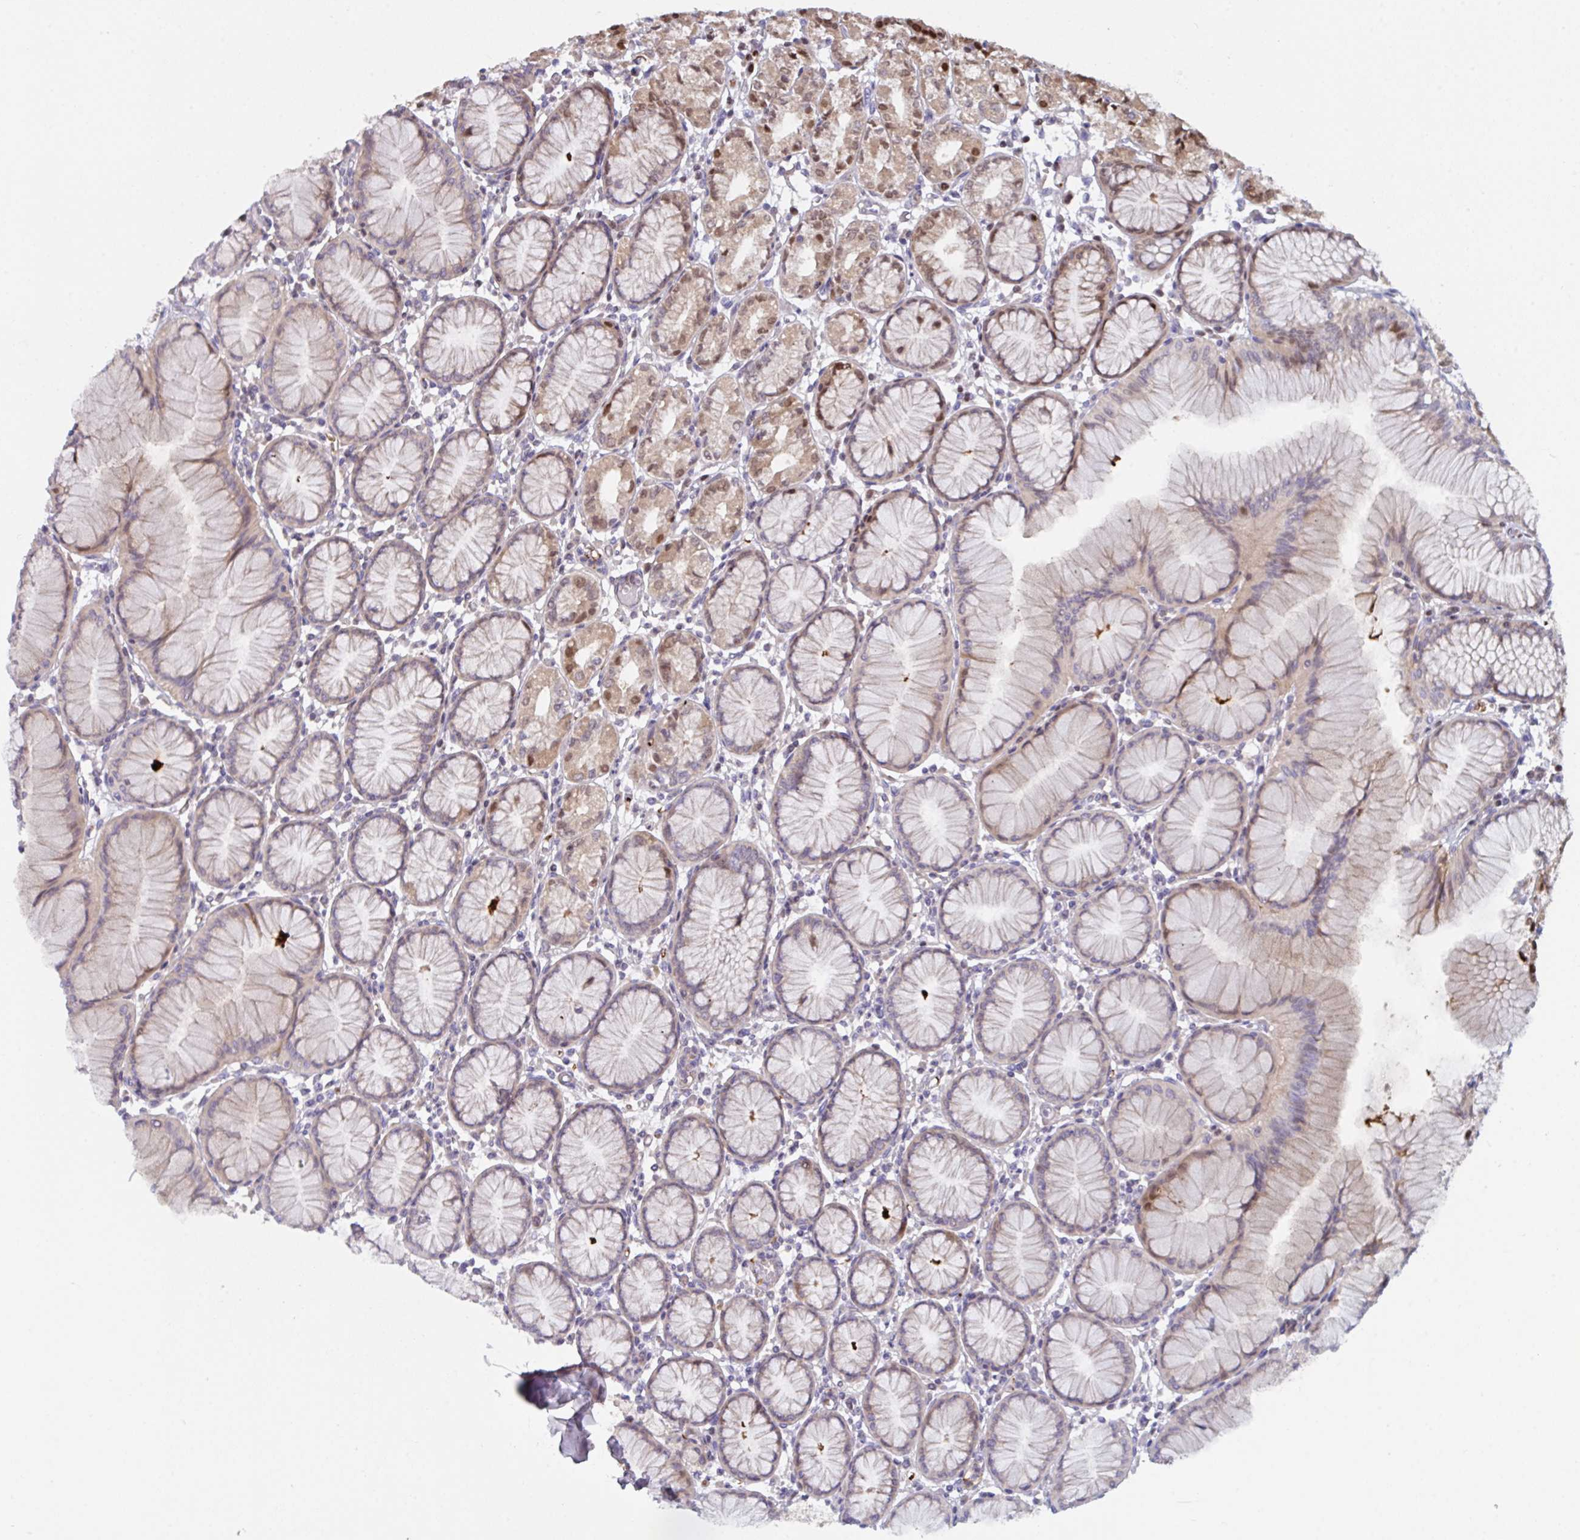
{"staining": {"intensity": "moderate", "quantity": "25%-75%", "location": "cytoplasmic/membranous,nuclear"}, "tissue": "stomach", "cell_type": "Glandular cells", "image_type": "normal", "snomed": [{"axis": "morphology", "description": "Normal tissue, NOS"}, {"axis": "topography", "description": "Stomach"}], "caption": "The photomicrograph reveals staining of normal stomach, revealing moderate cytoplasmic/membranous,nuclear protein staining (brown color) within glandular cells.", "gene": "MRPS2", "patient": {"sex": "female", "age": 57}}